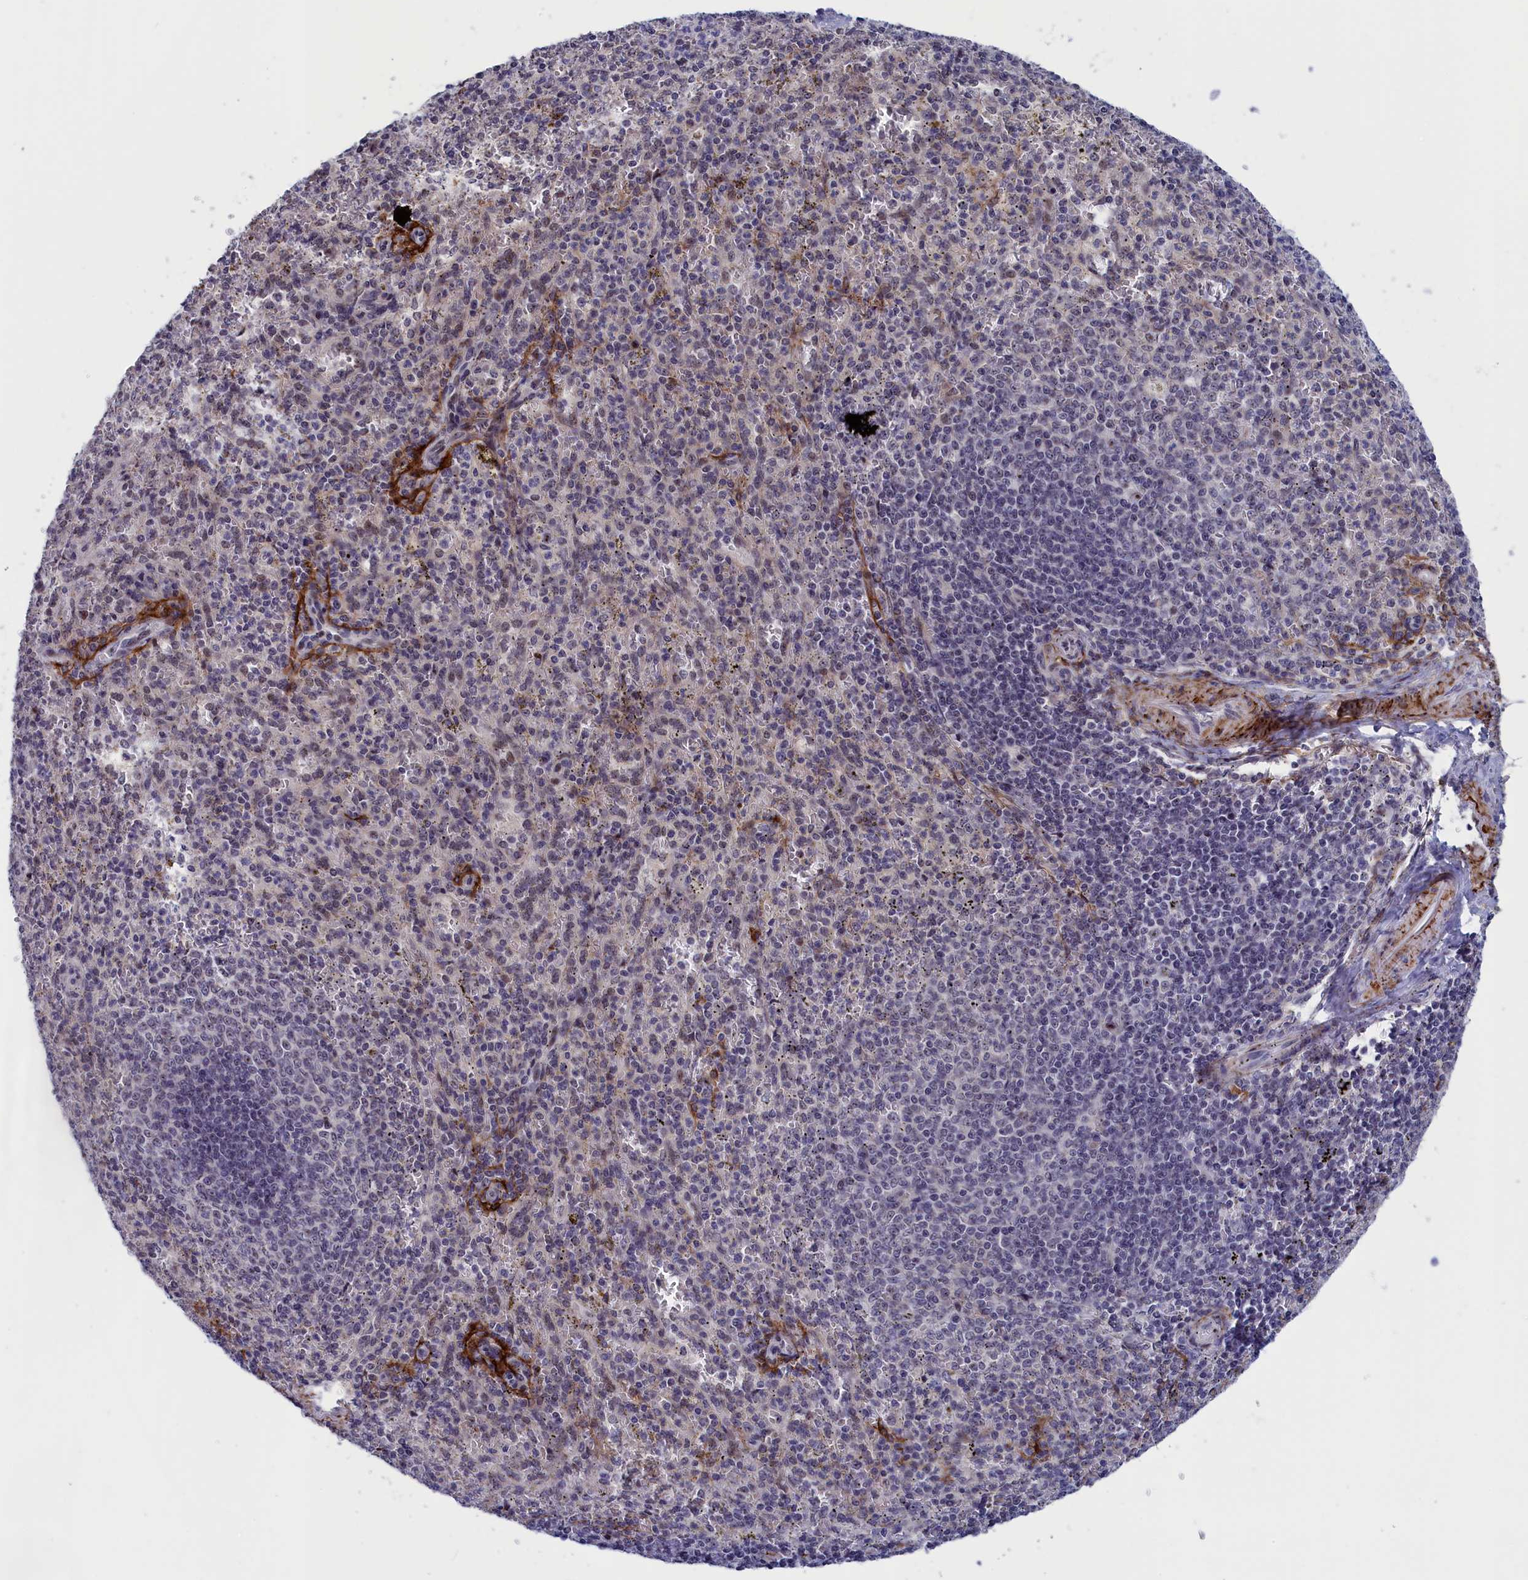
{"staining": {"intensity": "weak", "quantity": "<25%", "location": "nuclear"}, "tissue": "spleen", "cell_type": "Cells in red pulp", "image_type": "normal", "snomed": [{"axis": "morphology", "description": "Normal tissue, NOS"}, {"axis": "topography", "description": "Spleen"}], "caption": "Cells in red pulp show no significant positivity in unremarkable spleen.", "gene": "PPAN", "patient": {"sex": "female", "age": 21}}